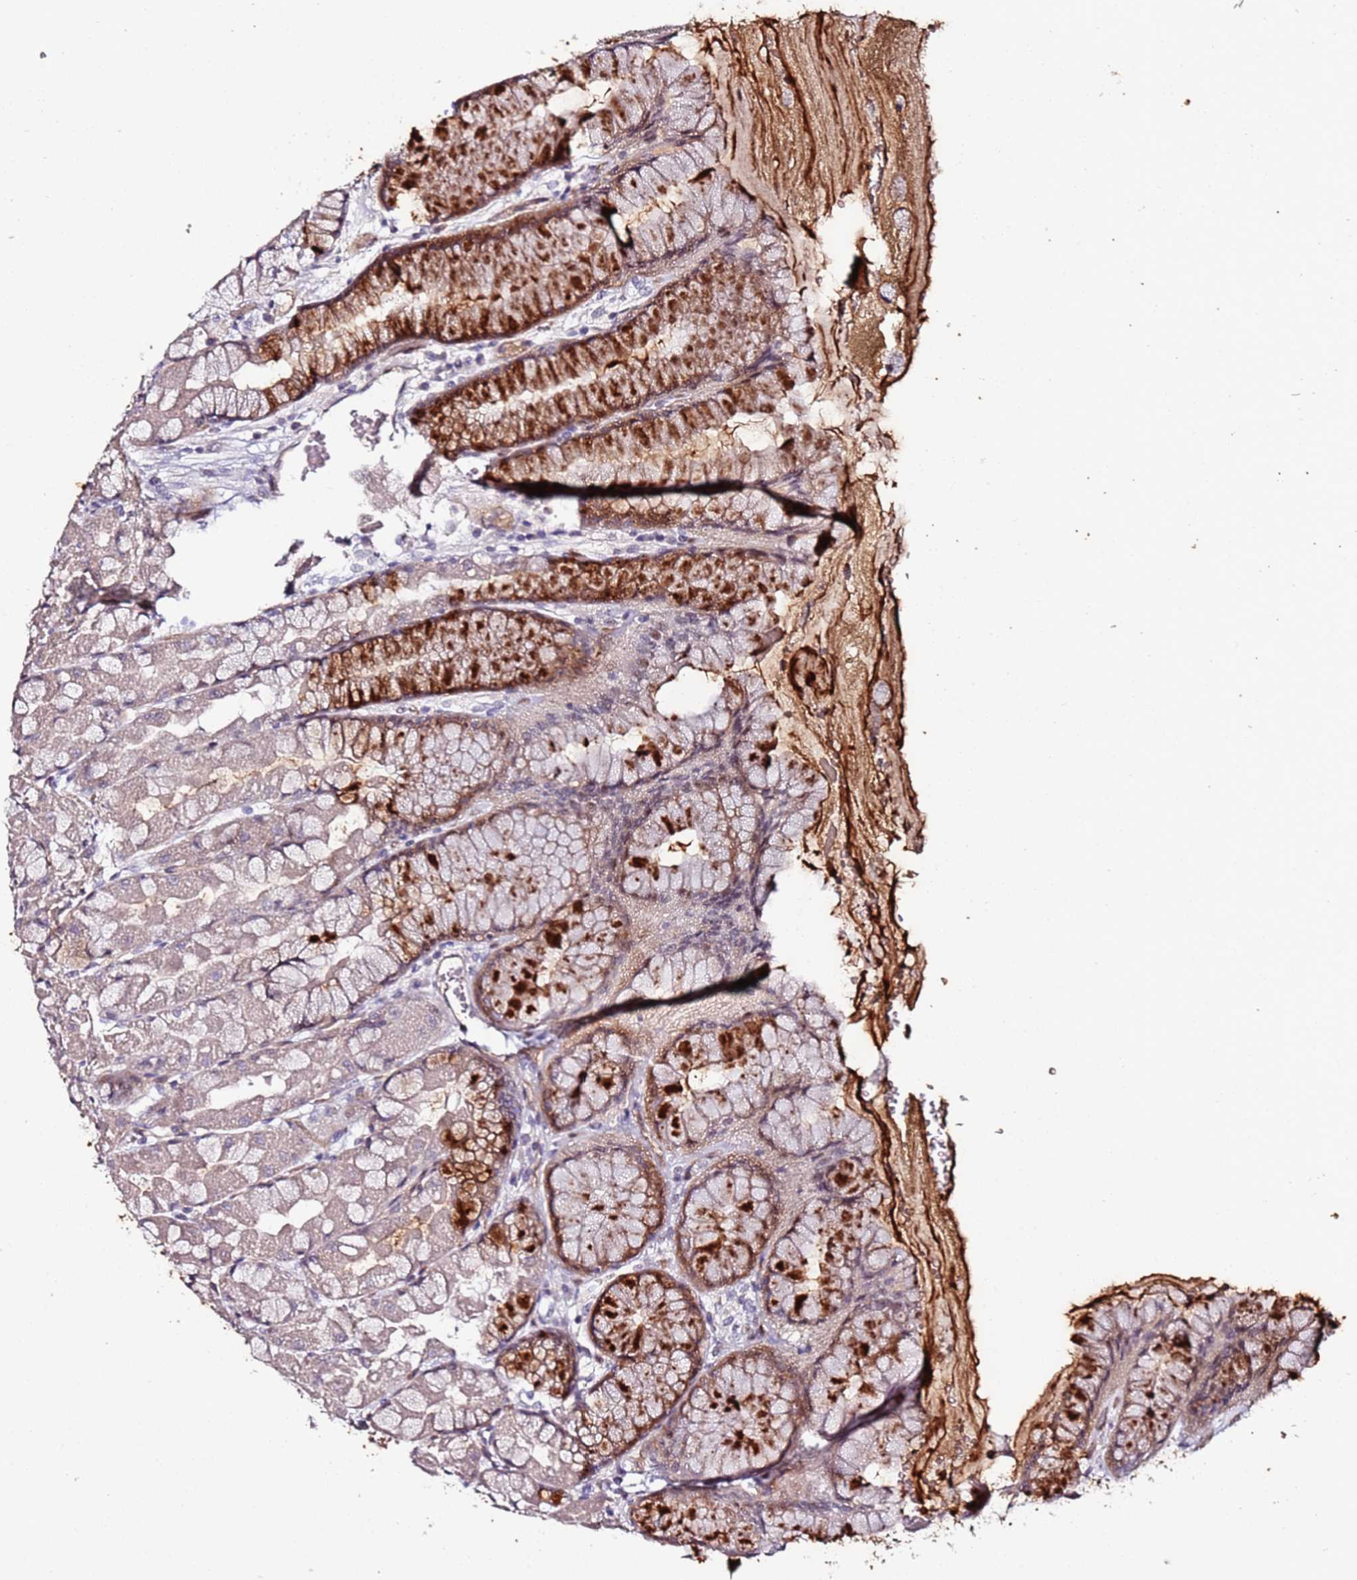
{"staining": {"intensity": "strong", "quantity": "25%-75%", "location": "cytoplasmic/membranous"}, "tissue": "stomach", "cell_type": "Glandular cells", "image_type": "normal", "snomed": [{"axis": "morphology", "description": "Normal tissue, NOS"}, {"axis": "topography", "description": "Stomach"}], "caption": "IHC (DAB (3,3'-diaminobenzidine)) staining of normal stomach reveals strong cytoplasmic/membranous protein staining in about 25%-75% of glandular cells.", "gene": "DUSP28", "patient": {"sex": "male", "age": 57}}